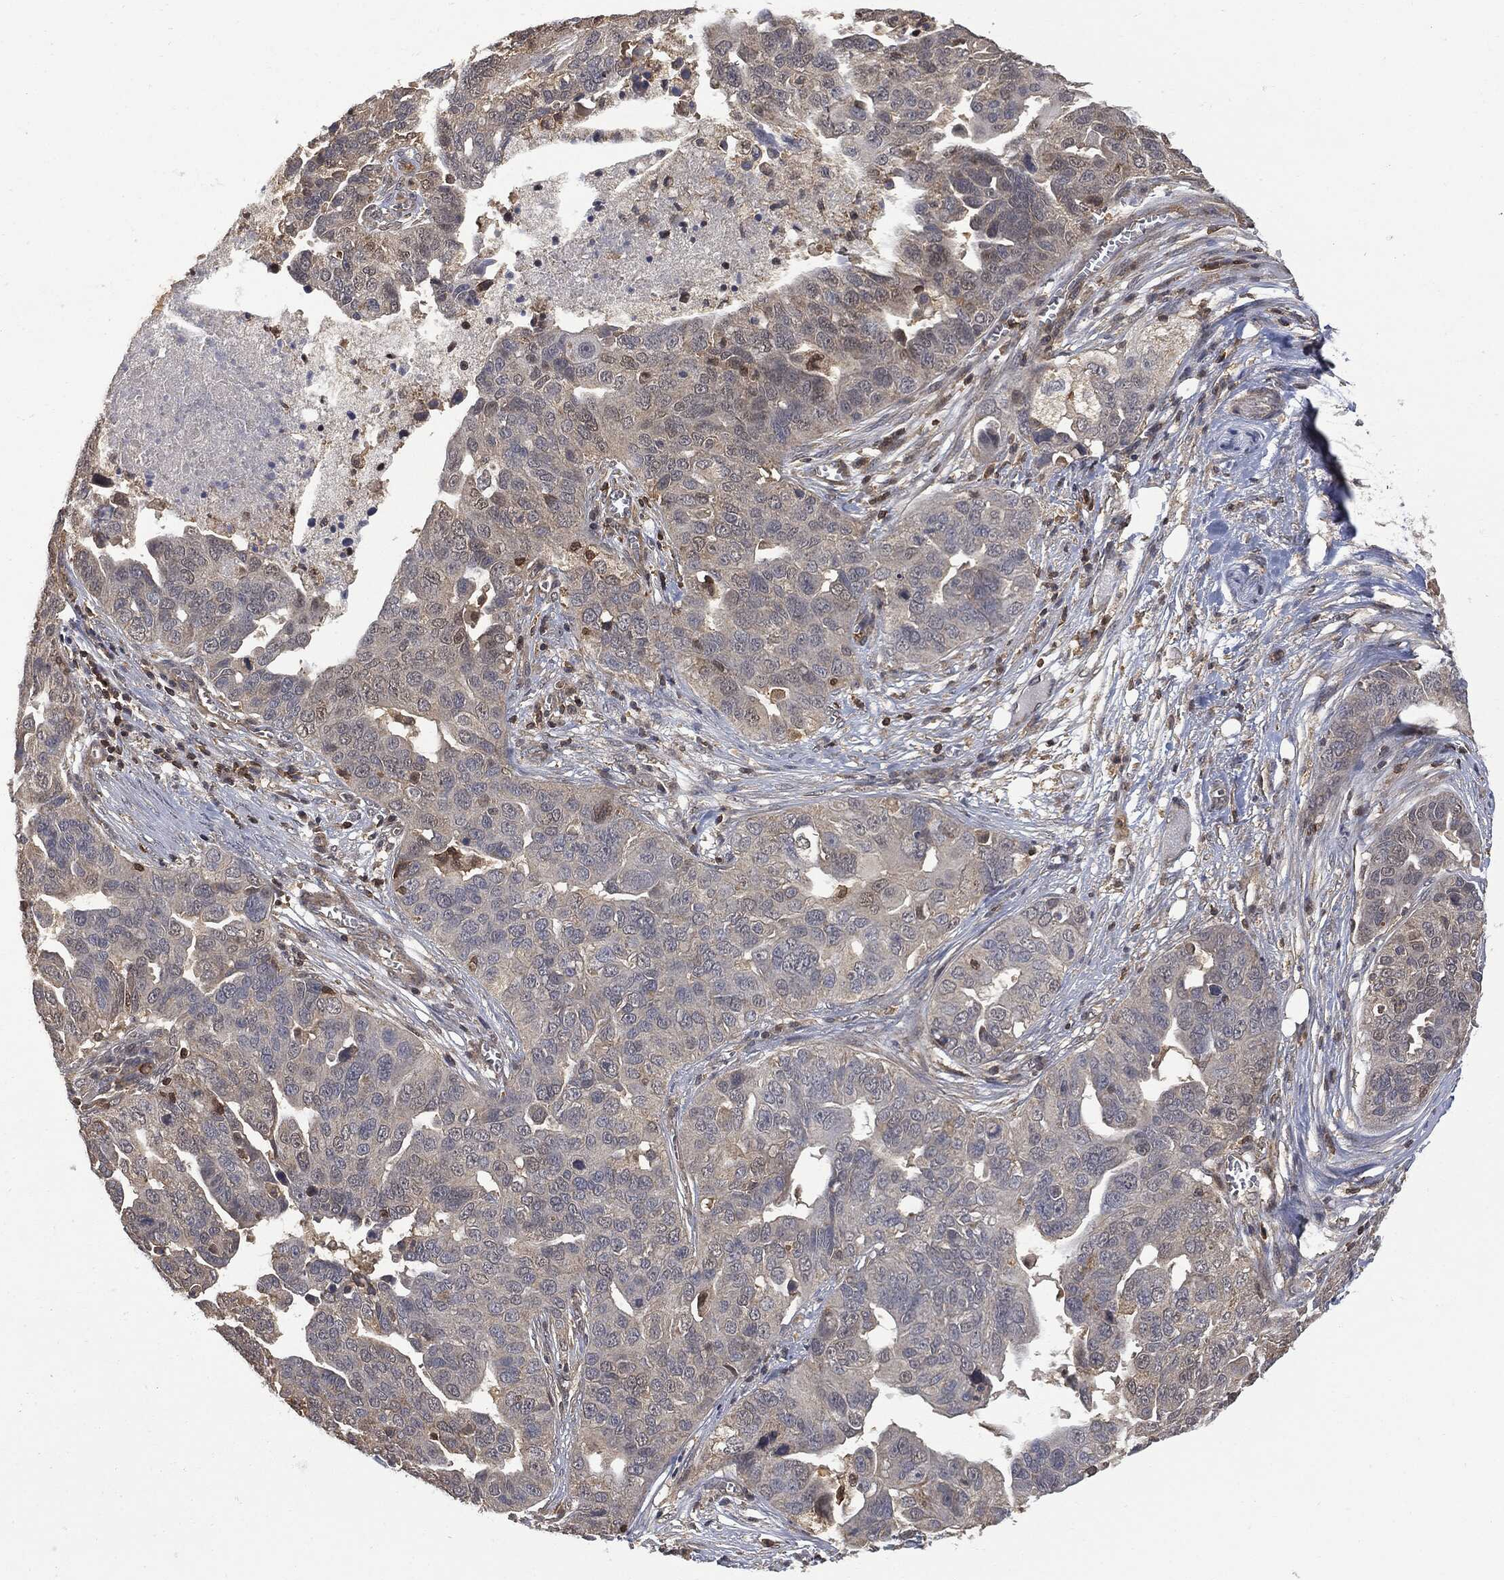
{"staining": {"intensity": "weak", "quantity": "<25%", "location": "cytoplasmic/membranous"}, "tissue": "ovarian cancer", "cell_type": "Tumor cells", "image_type": "cancer", "snomed": [{"axis": "morphology", "description": "Carcinoma, endometroid"}, {"axis": "topography", "description": "Soft tissue"}, {"axis": "topography", "description": "Ovary"}], "caption": "Tumor cells are negative for brown protein staining in ovarian cancer.", "gene": "PSMB10", "patient": {"sex": "female", "age": 52}}